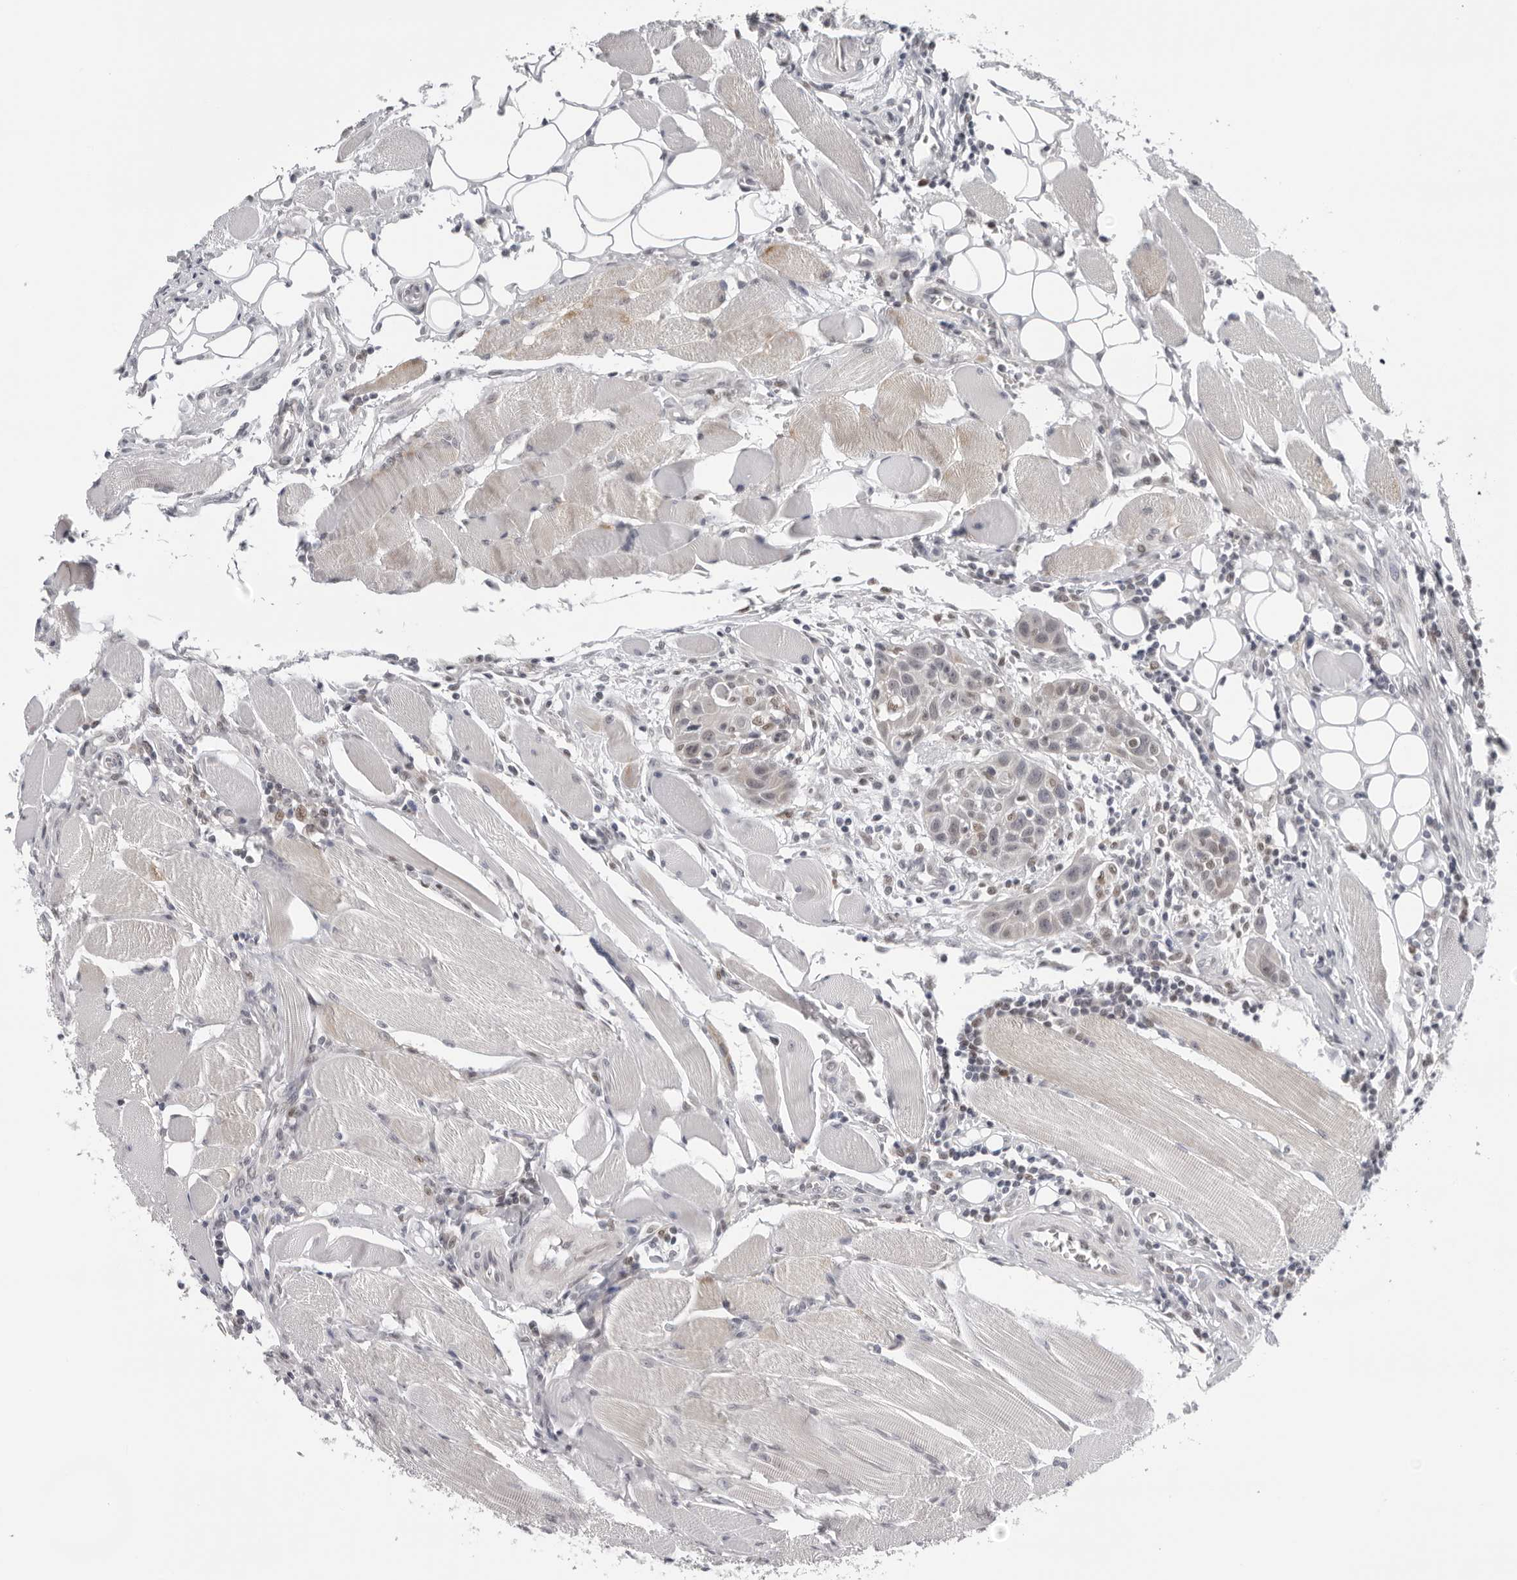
{"staining": {"intensity": "negative", "quantity": "none", "location": "none"}, "tissue": "head and neck cancer", "cell_type": "Tumor cells", "image_type": "cancer", "snomed": [{"axis": "morphology", "description": "Squamous cell carcinoma, NOS"}, {"axis": "topography", "description": "Oral tissue"}, {"axis": "topography", "description": "Head-Neck"}], "caption": "A photomicrograph of head and neck squamous cell carcinoma stained for a protein demonstrates no brown staining in tumor cells.", "gene": "CPT2", "patient": {"sex": "female", "age": 50}}